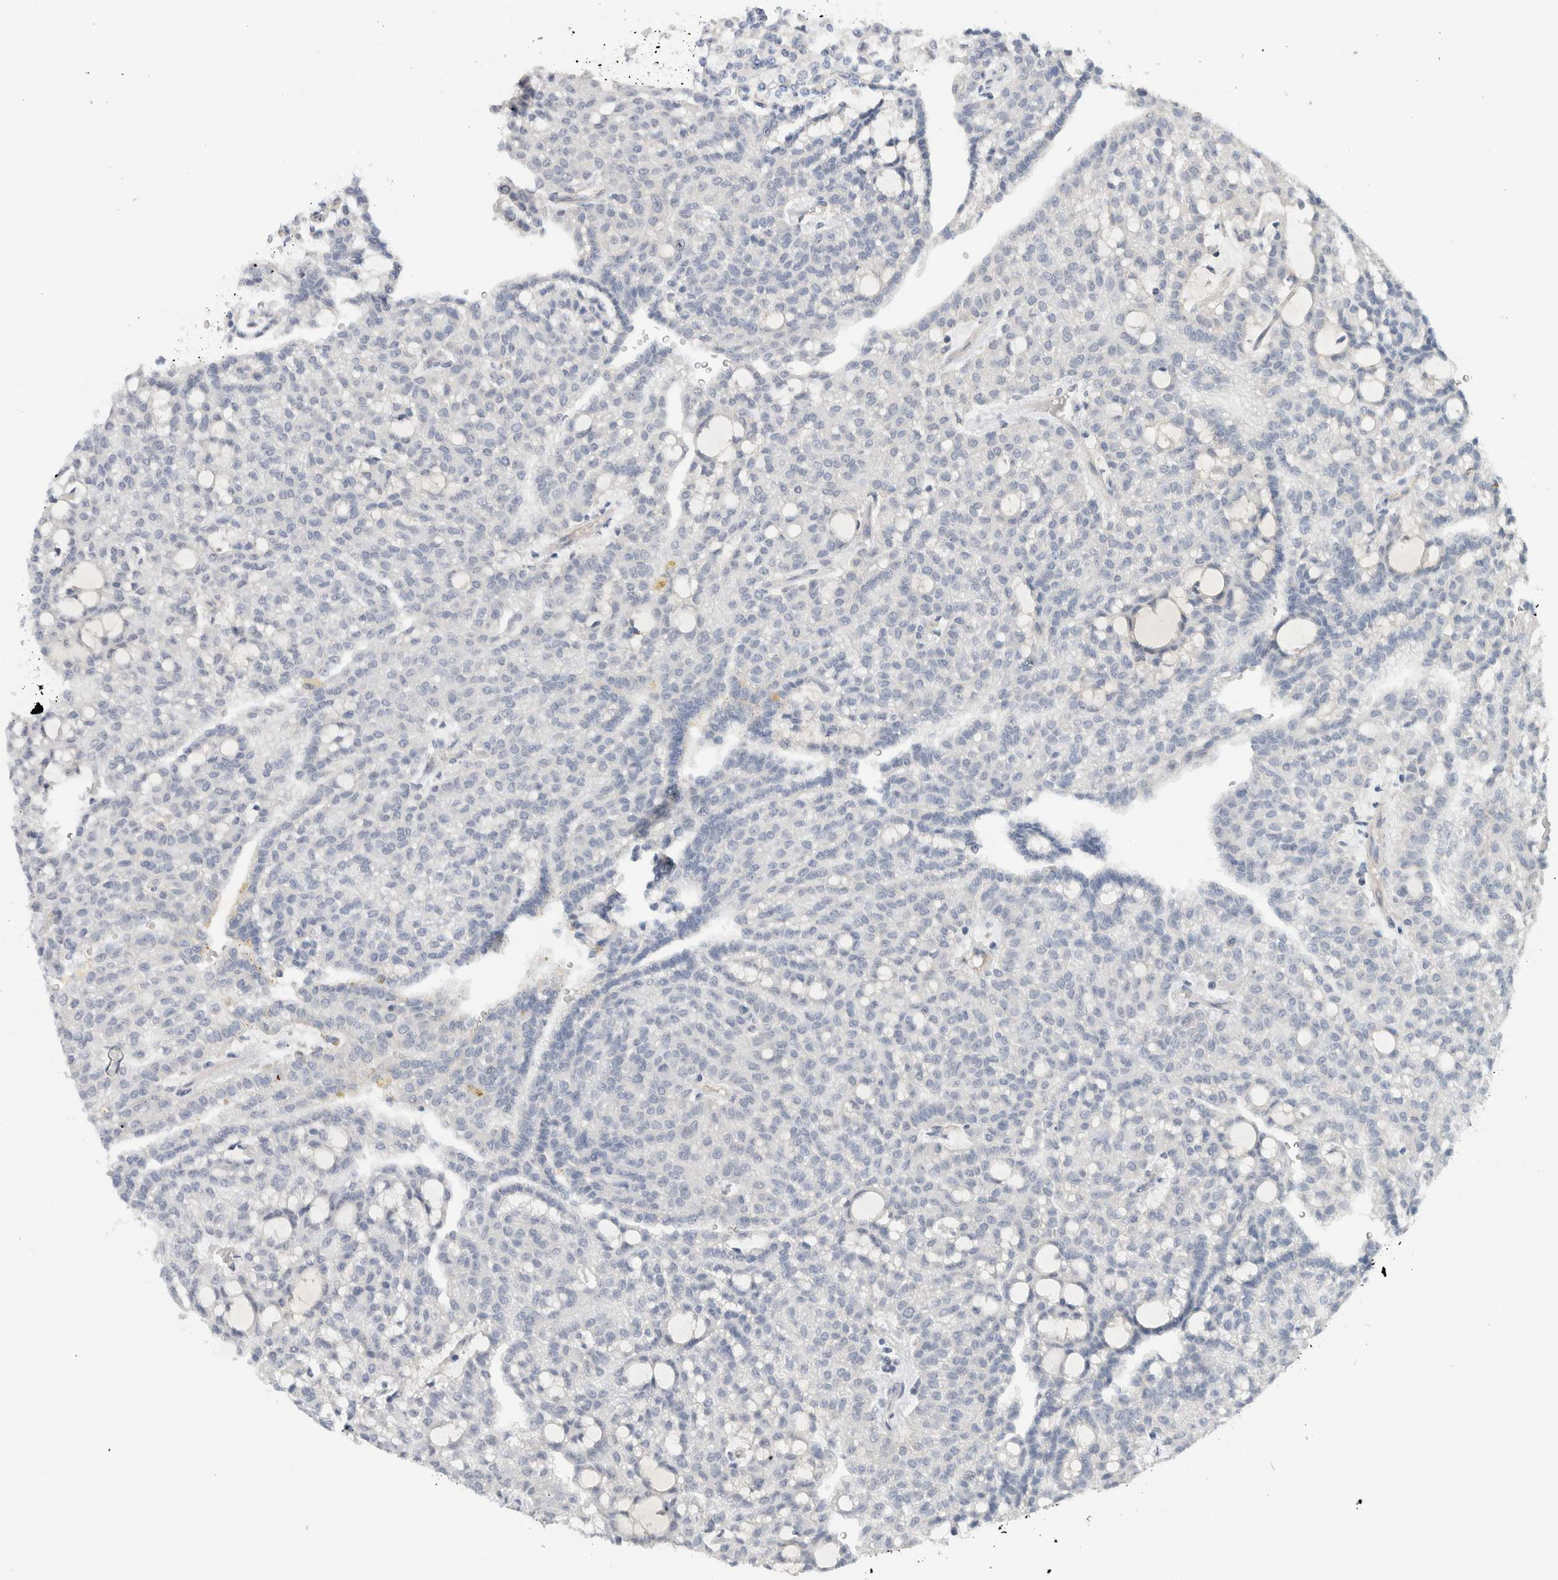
{"staining": {"intensity": "negative", "quantity": "none", "location": "none"}, "tissue": "renal cancer", "cell_type": "Tumor cells", "image_type": "cancer", "snomed": [{"axis": "morphology", "description": "Adenocarcinoma, NOS"}, {"axis": "topography", "description": "Kidney"}], "caption": "DAB (3,3'-diaminobenzidine) immunohistochemical staining of renal cancer (adenocarcinoma) exhibits no significant expression in tumor cells.", "gene": "HCN3", "patient": {"sex": "male", "age": 63}}